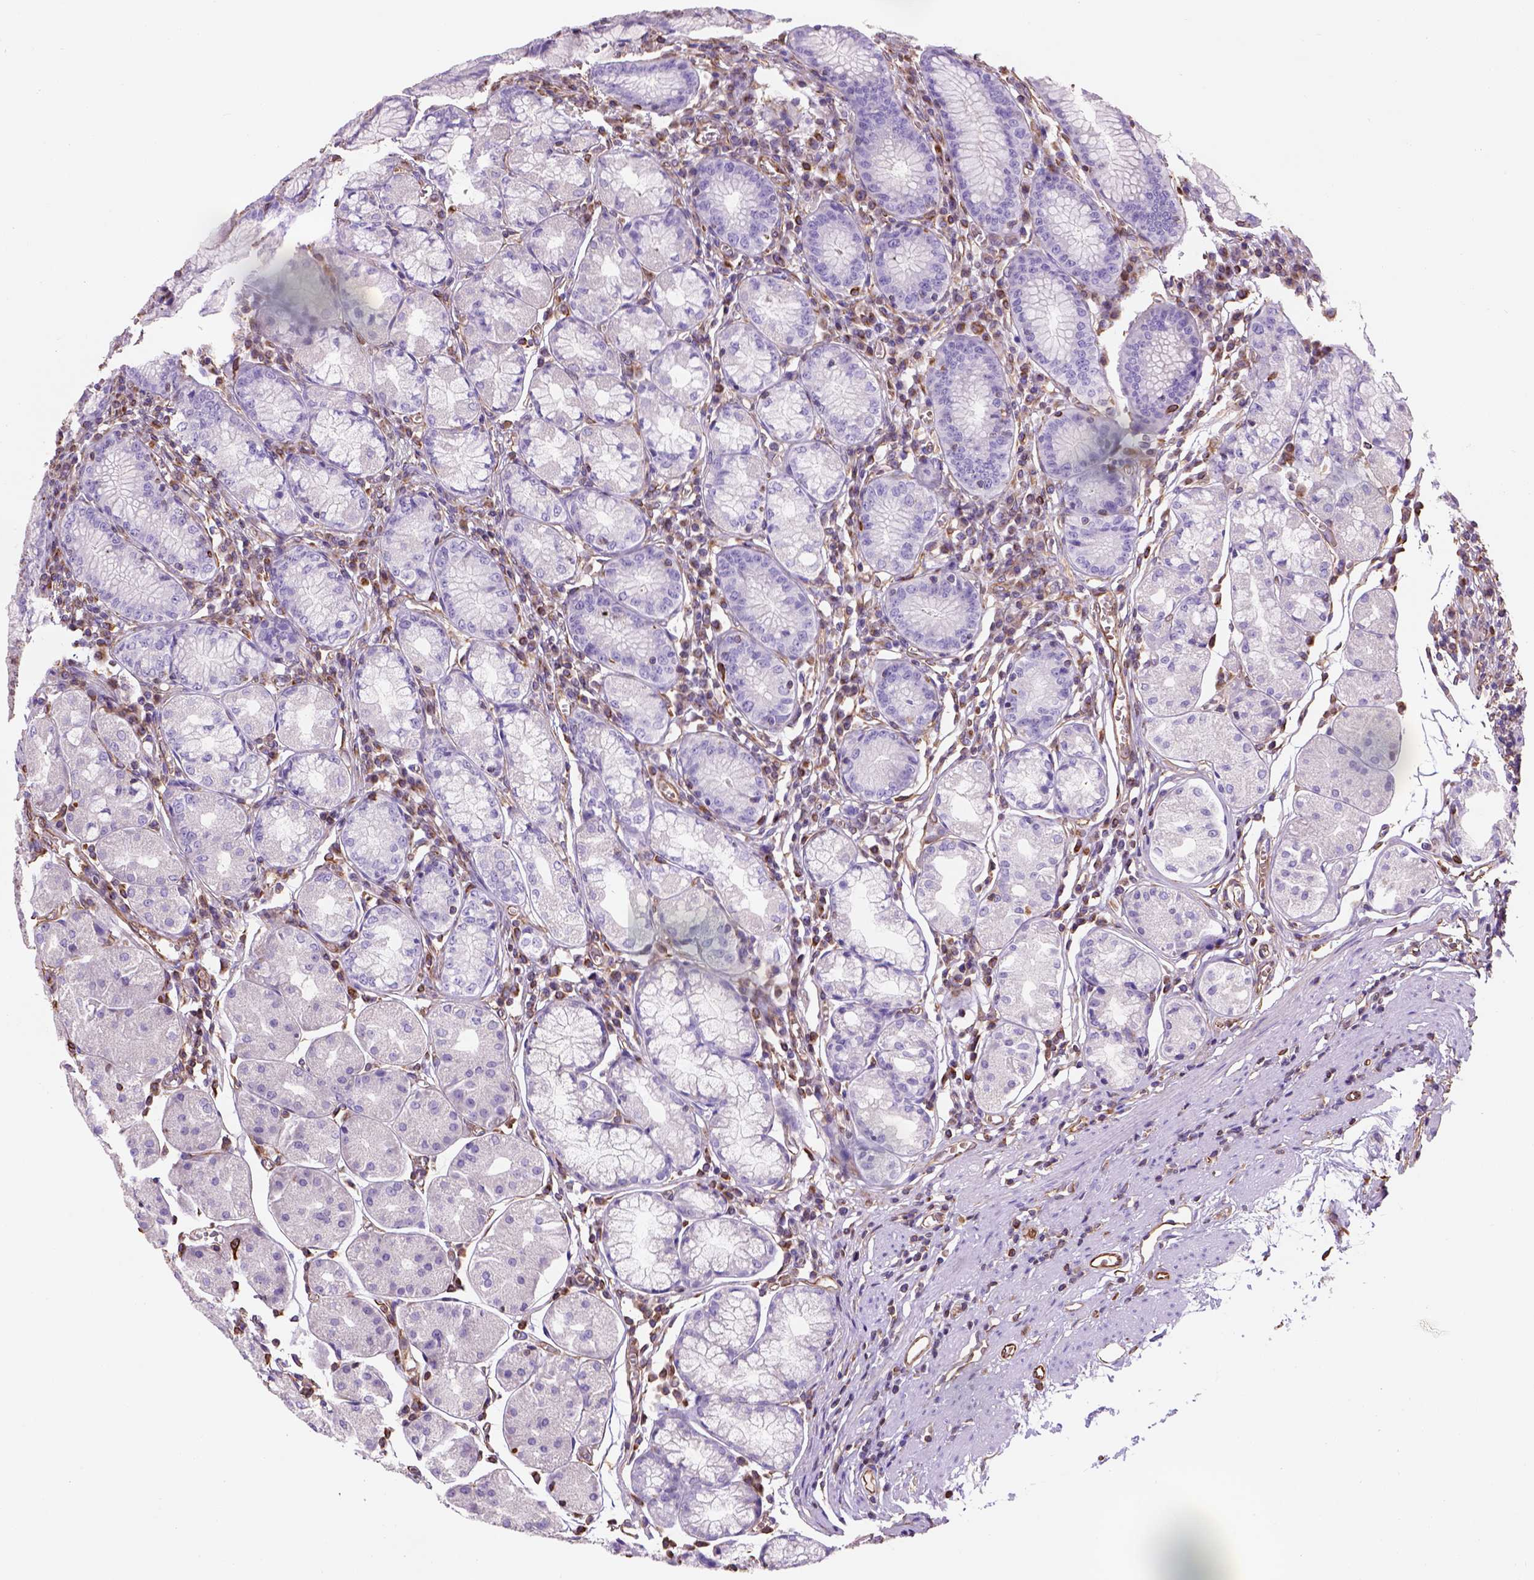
{"staining": {"intensity": "negative", "quantity": "none", "location": "none"}, "tissue": "stomach", "cell_type": "Glandular cells", "image_type": "normal", "snomed": [{"axis": "morphology", "description": "Normal tissue, NOS"}, {"axis": "topography", "description": "Stomach"}], "caption": "This is an IHC micrograph of unremarkable stomach. There is no positivity in glandular cells.", "gene": "ZZZ3", "patient": {"sex": "male", "age": 55}}